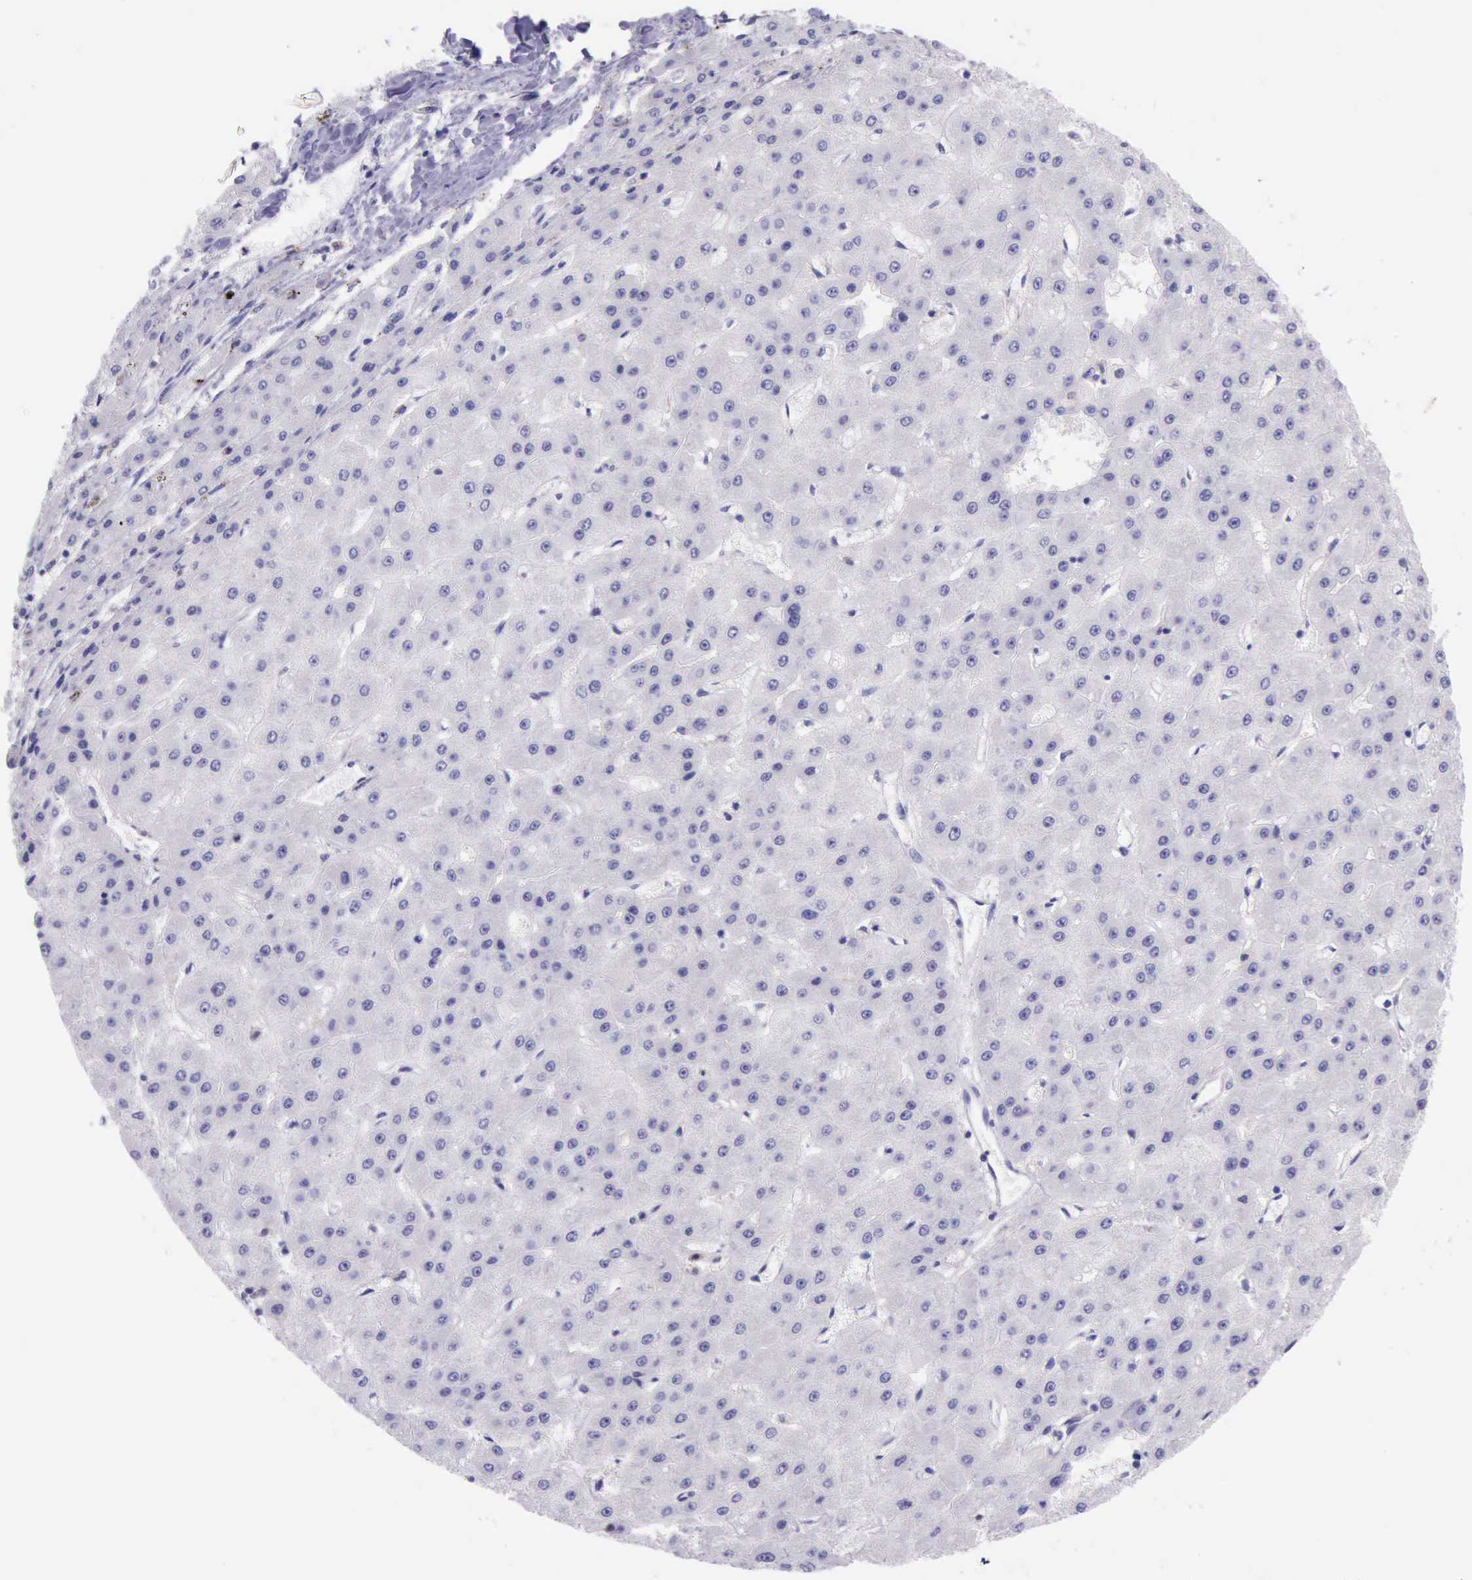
{"staining": {"intensity": "negative", "quantity": "none", "location": "none"}, "tissue": "liver cancer", "cell_type": "Tumor cells", "image_type": "cancer", "snomed": [{"axis": "morphology", "description": "Carcinoma, Hepatocellular, NOS"}, {"axis": "topography", "description": "Liver"}], "caption": "An immunohistochemistry histopathology image of liver cancer is shown. There is no staining in tumor cells of liver cancer.", "gene": "BTK", "patient": {"sex": "female", "age": 52}}